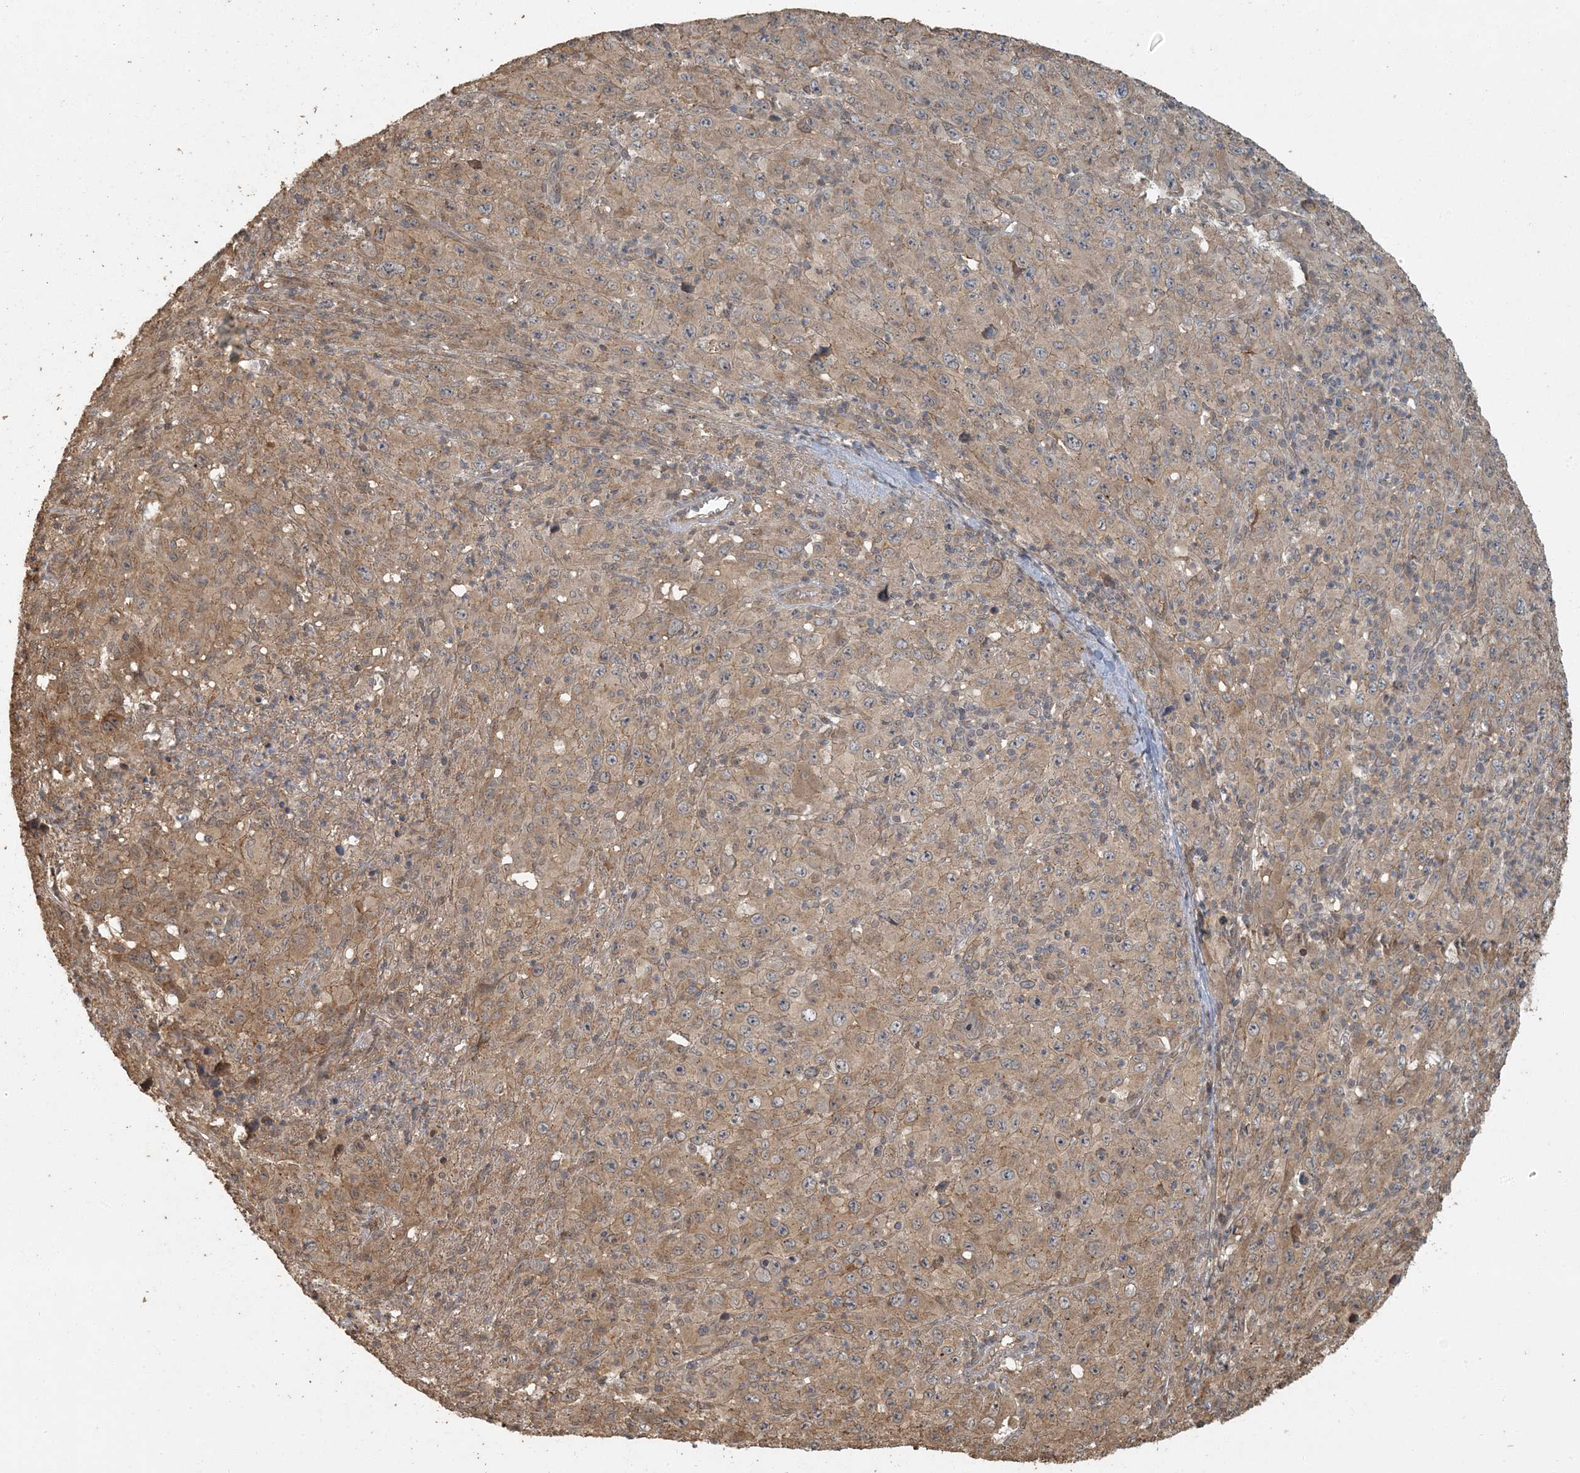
{"staining": {"intensity": "moderate", "quantity": ">75%", "location": "cytoplasmic/membranous"}, "tissue": "melanoma", "cell_type": "Tumor cells", "image_type": "cancer", "snomed": [{"axis": "morphology", "description": "Malignant melanoma, Metastatic site"}, {"axis": "topography", "description": "Skin"}], "caption": "A medium amount of moderate cytoplasmic/membranous expression is appreciated in about >75% of tumor cells in melanoma tissue. The protein is shown in brown color, while the nuclei are stained blue.", "gene": "AK9", "patient": {"sex": "female", "age": 56}}